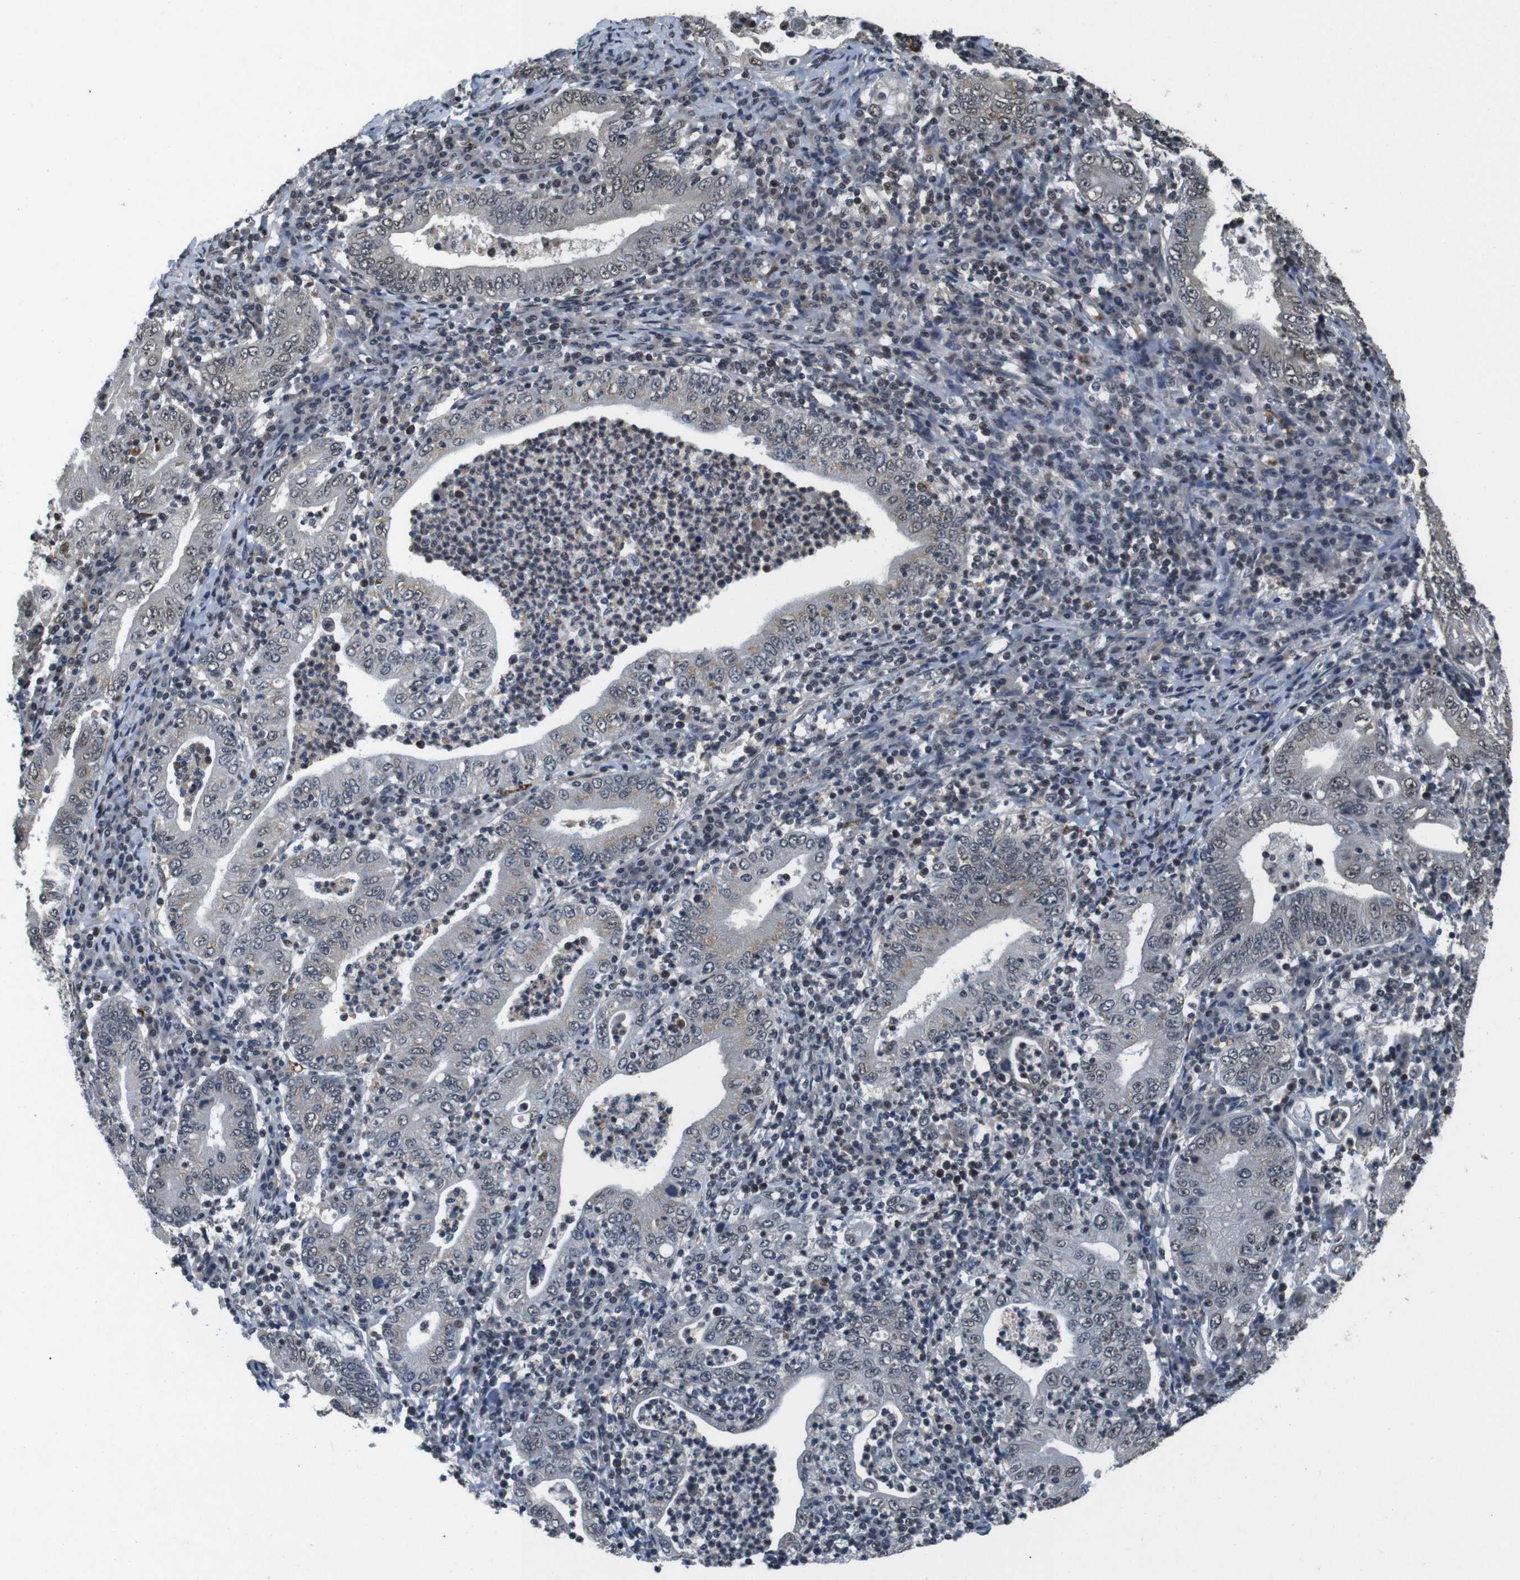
{"staining": {"intensity": "moderate", "quantity": "<25%", "location": "cytoplasmic/membranous,nuclear"}, "tissue": "stomach cancer", "cell_type": "Tumor cells", "image_type": "cancer", "snomed": [{"axis": "morphology", "description": "Normal tissue, NOS"}, {"axis": "morphology", "description": "Adenocarcinoma, NOS"}, {"axis": "topography", "description": "Esophagus"}, {"axis": "topography", "description": "Stomach, upper"}, {"axis": "topography", "description": "Peripheral nerve tissue"}], "caption": "Moderate cytoplasmic/membranous and nuclear staining is seen in about <25% of tumor cells in adenocarcinoma (stomach).", "gene": "NR4A2", "patient": {"sex": "male", "age": 62}}